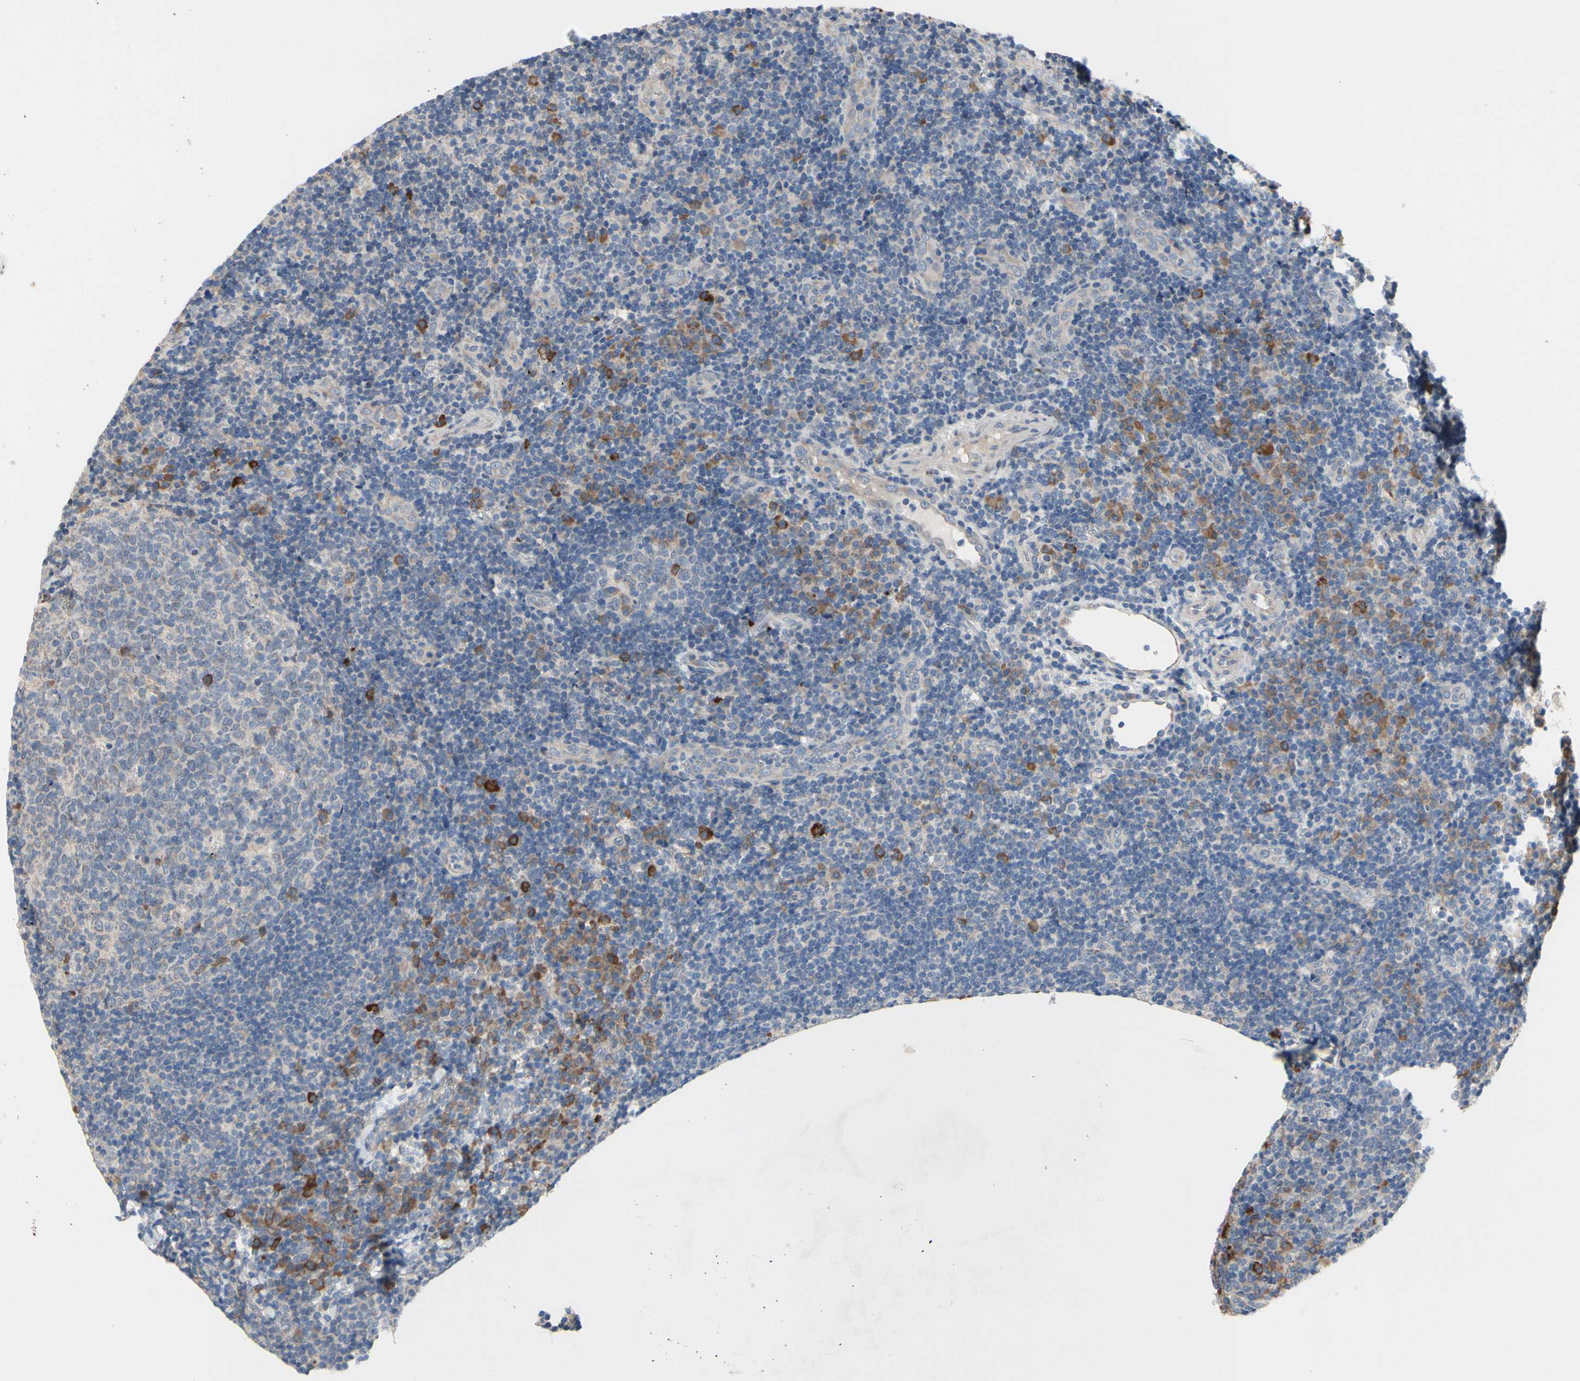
{"staining": {"intensity": "strong", "quantity": "<25%", "location": "cytoplasmic/membranous"}, "tissue": "tonsil", "cell_type": "Germinal center cells", "image_type": "normal", "snomed": [{"axis": "morphology", "description": "Normal tissue, NOS"}, {"axis": "topography", "description": "Tonsil"}], "caption": "The histopathology image displays staining of unremarkable tonsil, revealing strong cytoplasmic/membranous protein positivity (brown color) within germinal center cells. Nuclei are stained in blue.", "gene": "TTC14", "patient": {"sex": "female", "age": 40}}